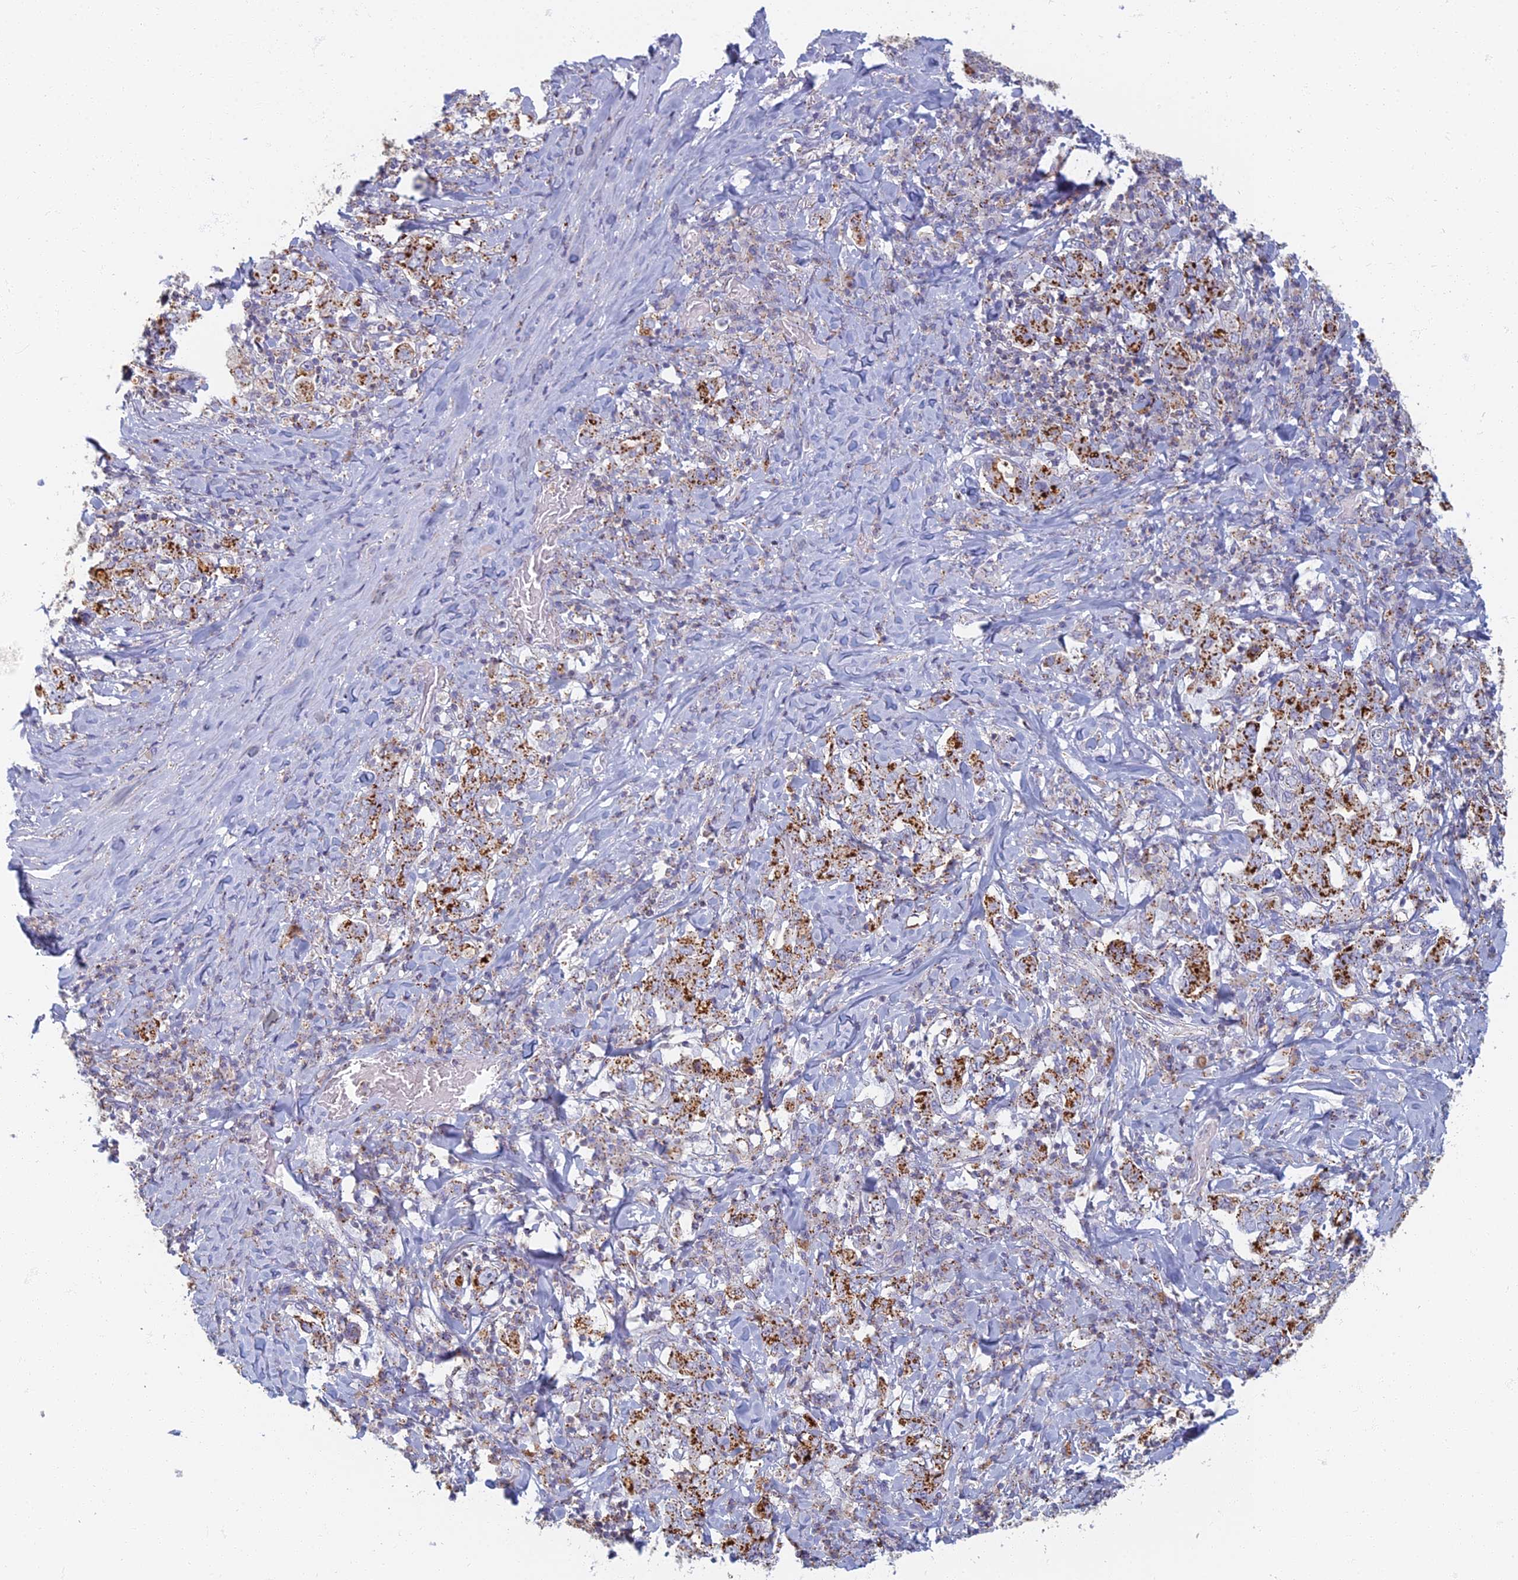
{"staining": {"intensity": "strong", "quantity": ">75%", "location": "cytoplasmic/membranous"}, "tissue": "stomach cancer", "cell_type": "Tumor cells", "image_type": "cancer", "snomed": [{"axis": "morphology", "description": "Adenocarcinoma, NOS"}, {"axis": "topography", "description": "Stomach, upper"}], "caption": "This photomicrograph displays stomach cancer (adenocarcinoma) stained with immunohistochemistry to label a protein in brown. The cytoplasmic/membranous of tumor cells show strong positivity for the protein. Nuclei are counter-stained blue.", "gene": "CHMP4B", "patient": {"sex": "male", "age": 62}}